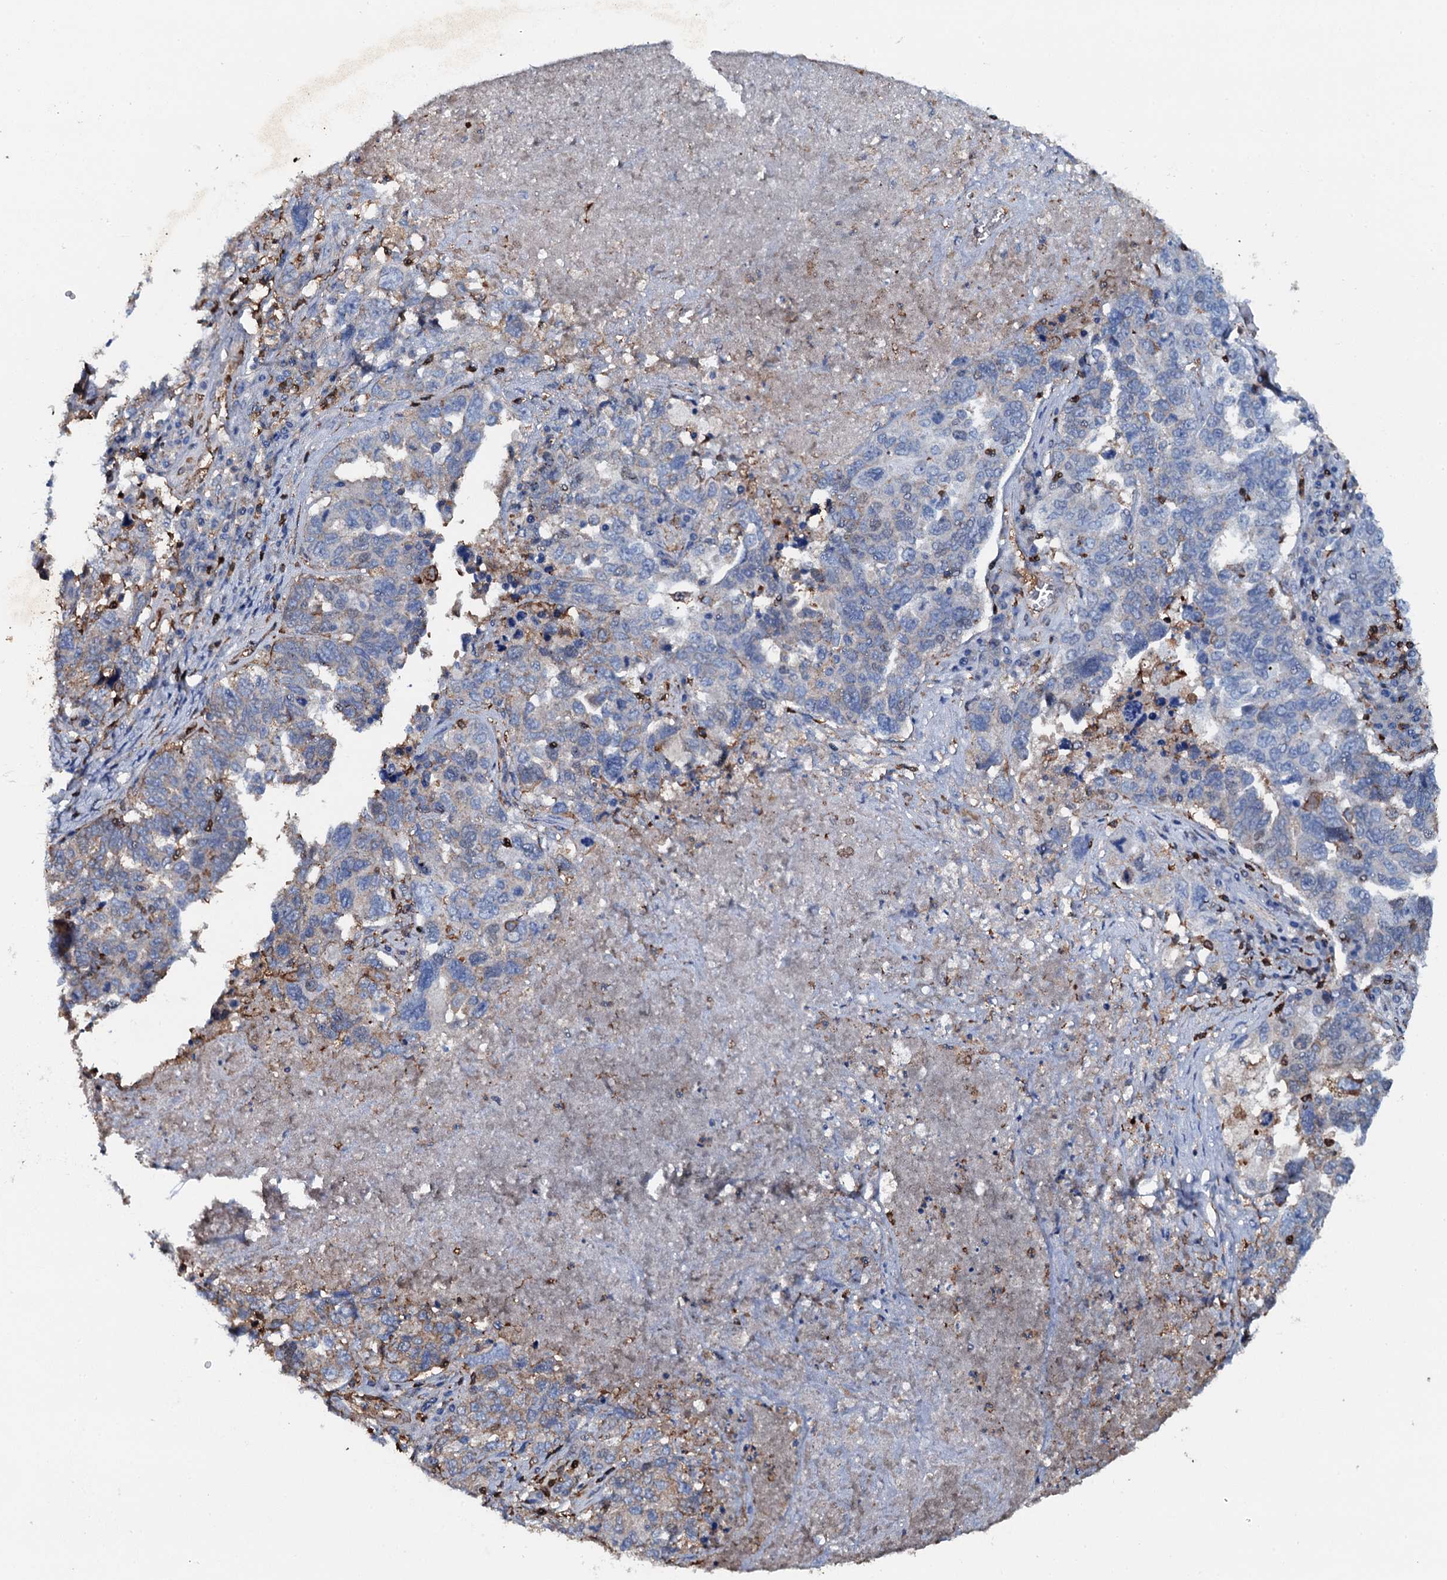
{"staining": {"intensity": "weak", "quantity": "<25%", "location": "cytoplasmic/membranous"}, "tissue": "ovarian cancer", "cell_type": "Tumor cells", "image_type": "cancer", "snomed": [{"axis": "morphology", "description": "Carcinoma, endometroid"}, {"axis": "topography", "description": "Ovary"}], "caption": "A photomicrograph of human ovarian cancer (endometroid carcinoma) is negative for staining in tumor cells.", "gene": "MS4A4E", "patient": {"sex": "female", "age": 62}}